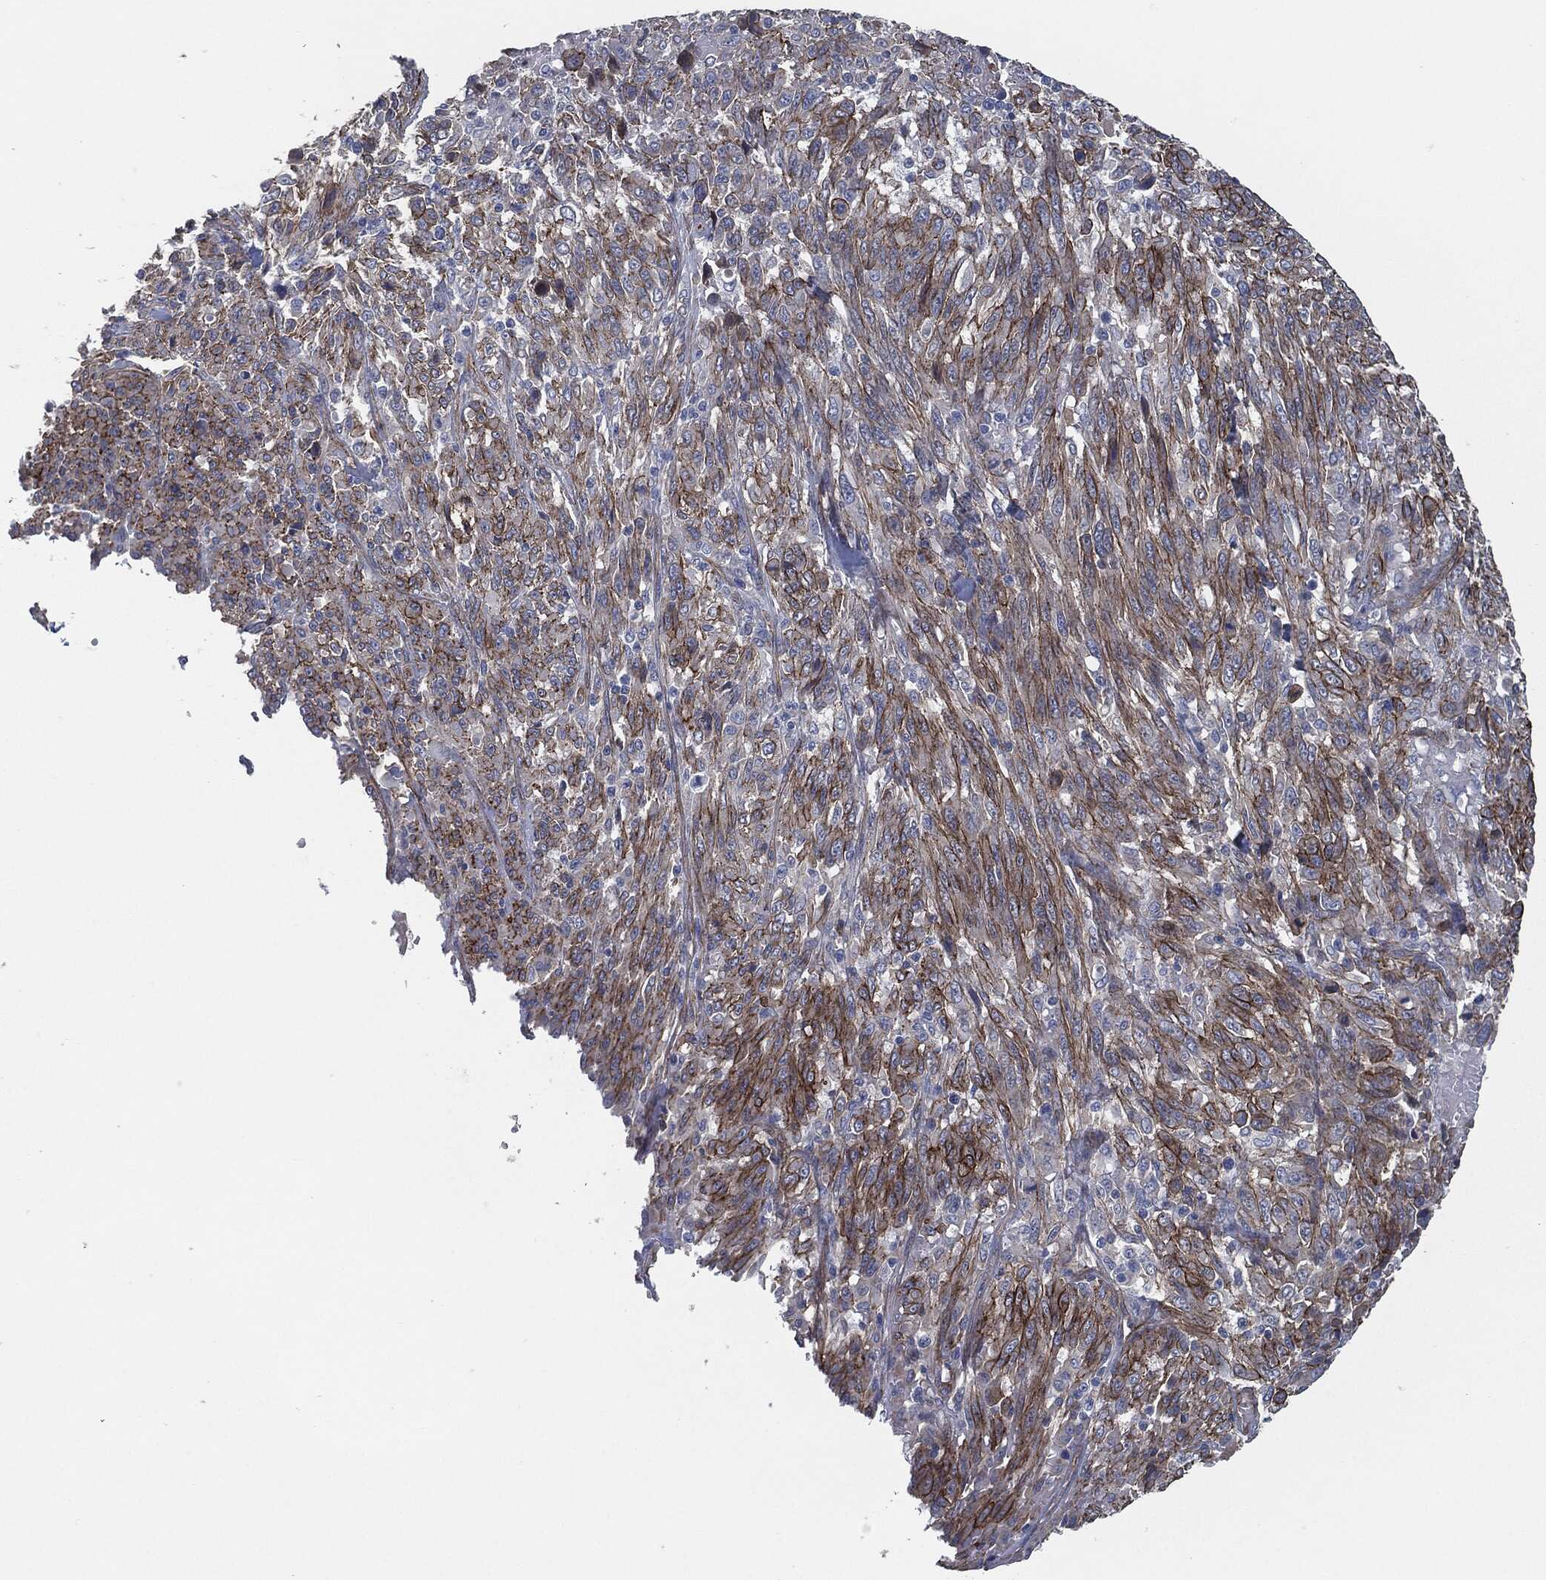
{"staining": {"intensity": "strong", "quantity": "<25%", "location": "cytoplasmic/membranous"}, "tissue": "melanoma", "cell_type": "Tumor cells", "image_type": "cancer", "snomed": [{"axis": "morphology", "description": "Malignant melanoma, NOS"}, {"axis": "topography", "description": "Skin"}], "caption": "Melanoma stained with a brown dye reveals strong cytoplasmic/membranous positive positivity in approximately <25% of tumor cells.", "gene": "SVIL", "patient": {"sex": "female", "age": 91}}